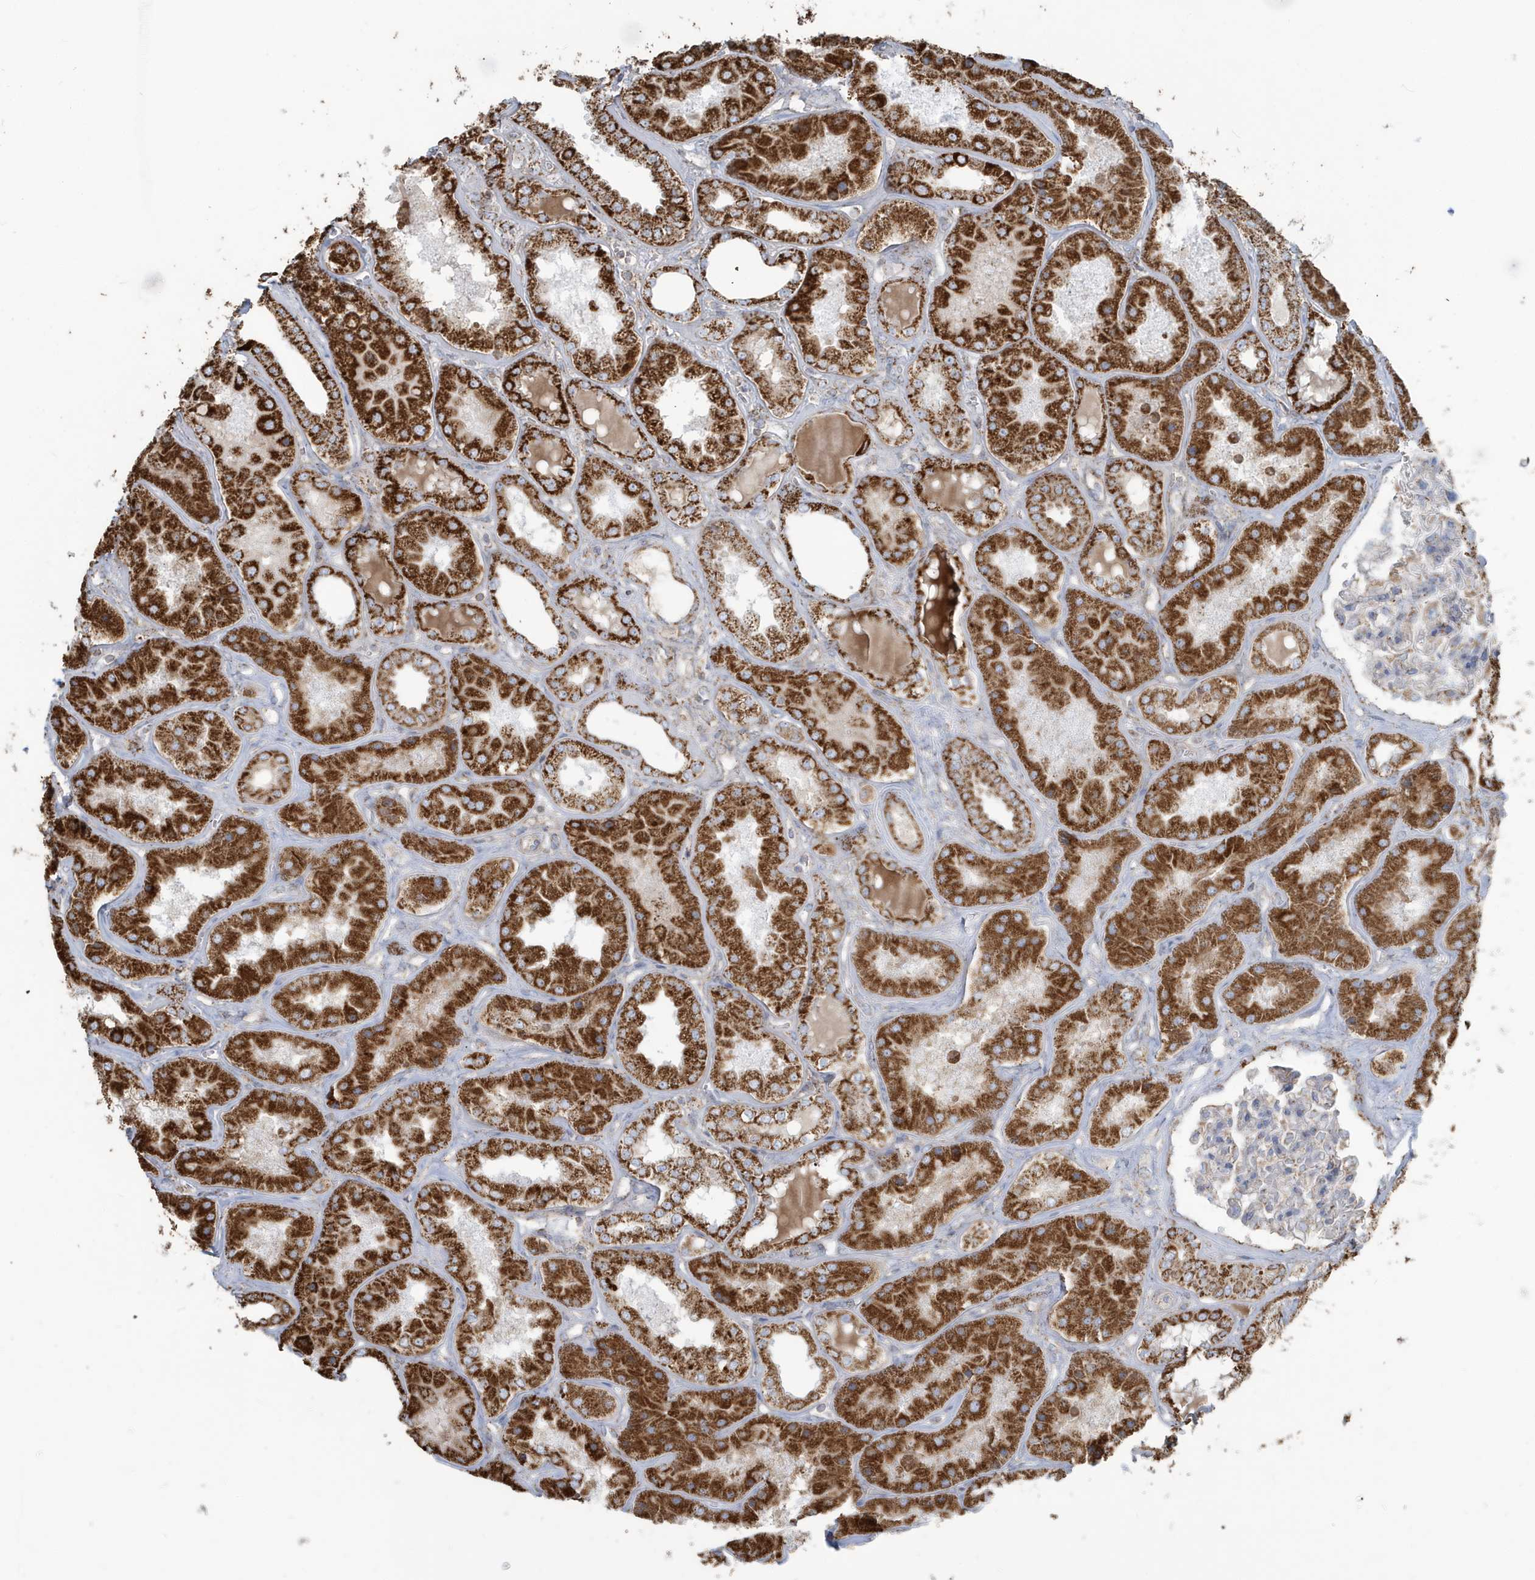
{"staining": {"intensity": "moderate", "quantity": "<25%", "location": "cytoplasmic/membranous"}, "tissue": "kidney", "cell_type": "Cells in glomeruli", "image_type": "normal", "snomed": [{"axis": "morphology", "description": "Normal tissue, NOS"}, {"axis": "topography", "description": "Kidney"}], "caption": "Immunohistochemistry (IHC) (DAB (3,3'-diaminobenzidine)) staining of normal human kidney shows moderate cytoplasmic/membranous protein staining in about <25% of cells in glomeruli.", "gene": "RAB11FIP3", "patient": {"sex": "female", "age": 56}}